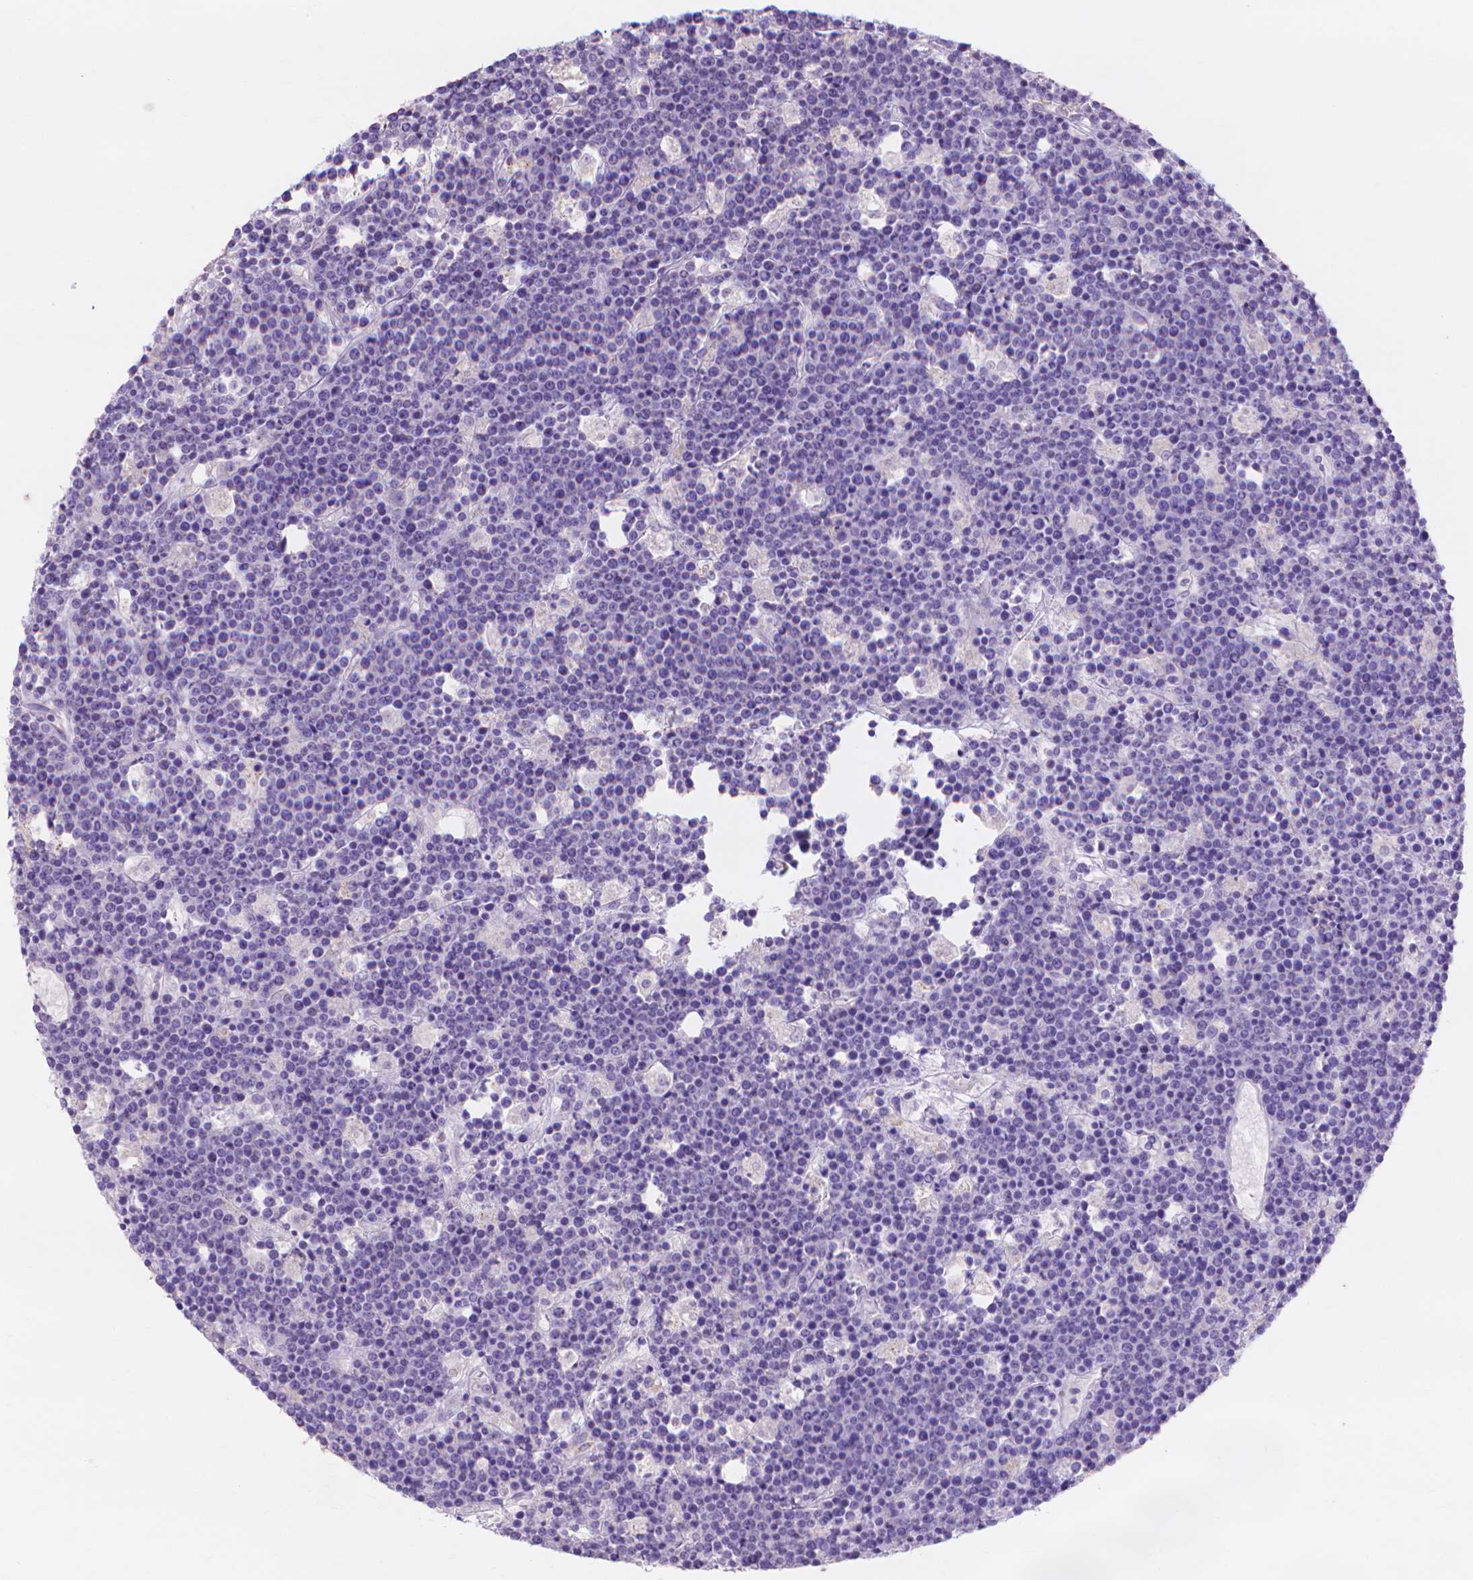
{"staining": {"intensity": "negative", "quantity": "none", "location": "none"}, "tissue": "lymphoma", "cell_type": "Tumor cells", "image_type": "cancer", "snomed": [{"axis": "morphology", "description": "Malignant lymphoma, non-Hodgkin's type, High grade"}, {"axis": "topography", "description": "Ovary"}], "caption": "A high-resolution micrograph shows IHC staining of high-grade malignant lymphoma, non-Hodgkin's type, which exhibits no significant positivity in tumor cells. (DAB IHC, high magnification).", "gene": "MMP11", "patient": {"sex": "female", "age": 56}}